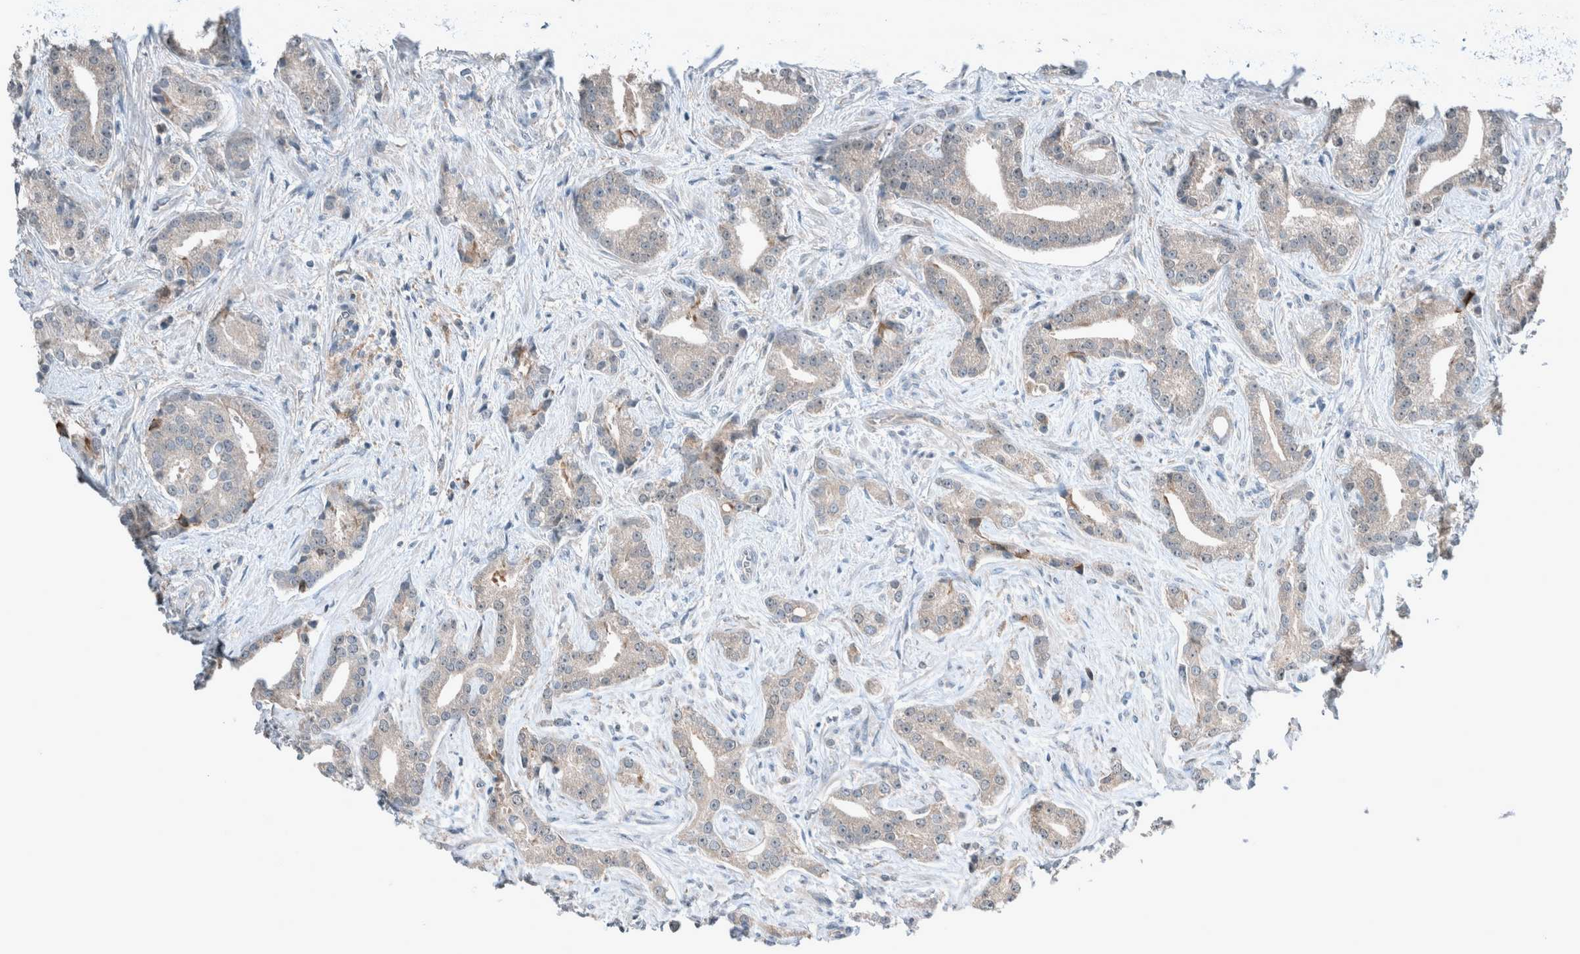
{"staining": {"intensity": "negative", "quantity": "none", "location": "none"}, "tissue": "prostate cancer", "cell_type": "Tumor cells", "image_type": "cancer", "snomed": [{"axis": "morphology", "description": "Adenocarcinoma, Low grade"}, {"axis": "topography", "description": "Prostate"}], "caption": "High magnification brightfield microscopy of prostate cancer (adenocarcinoma (low-grade)) stained with DAB (3,3'-diaminobenzidine) (brown) and counterstained with hematoxylin (blue): tumor cells show no significant expression.", "gene": "RALGDS", "patient": {"sex": "male", "age": 67}}